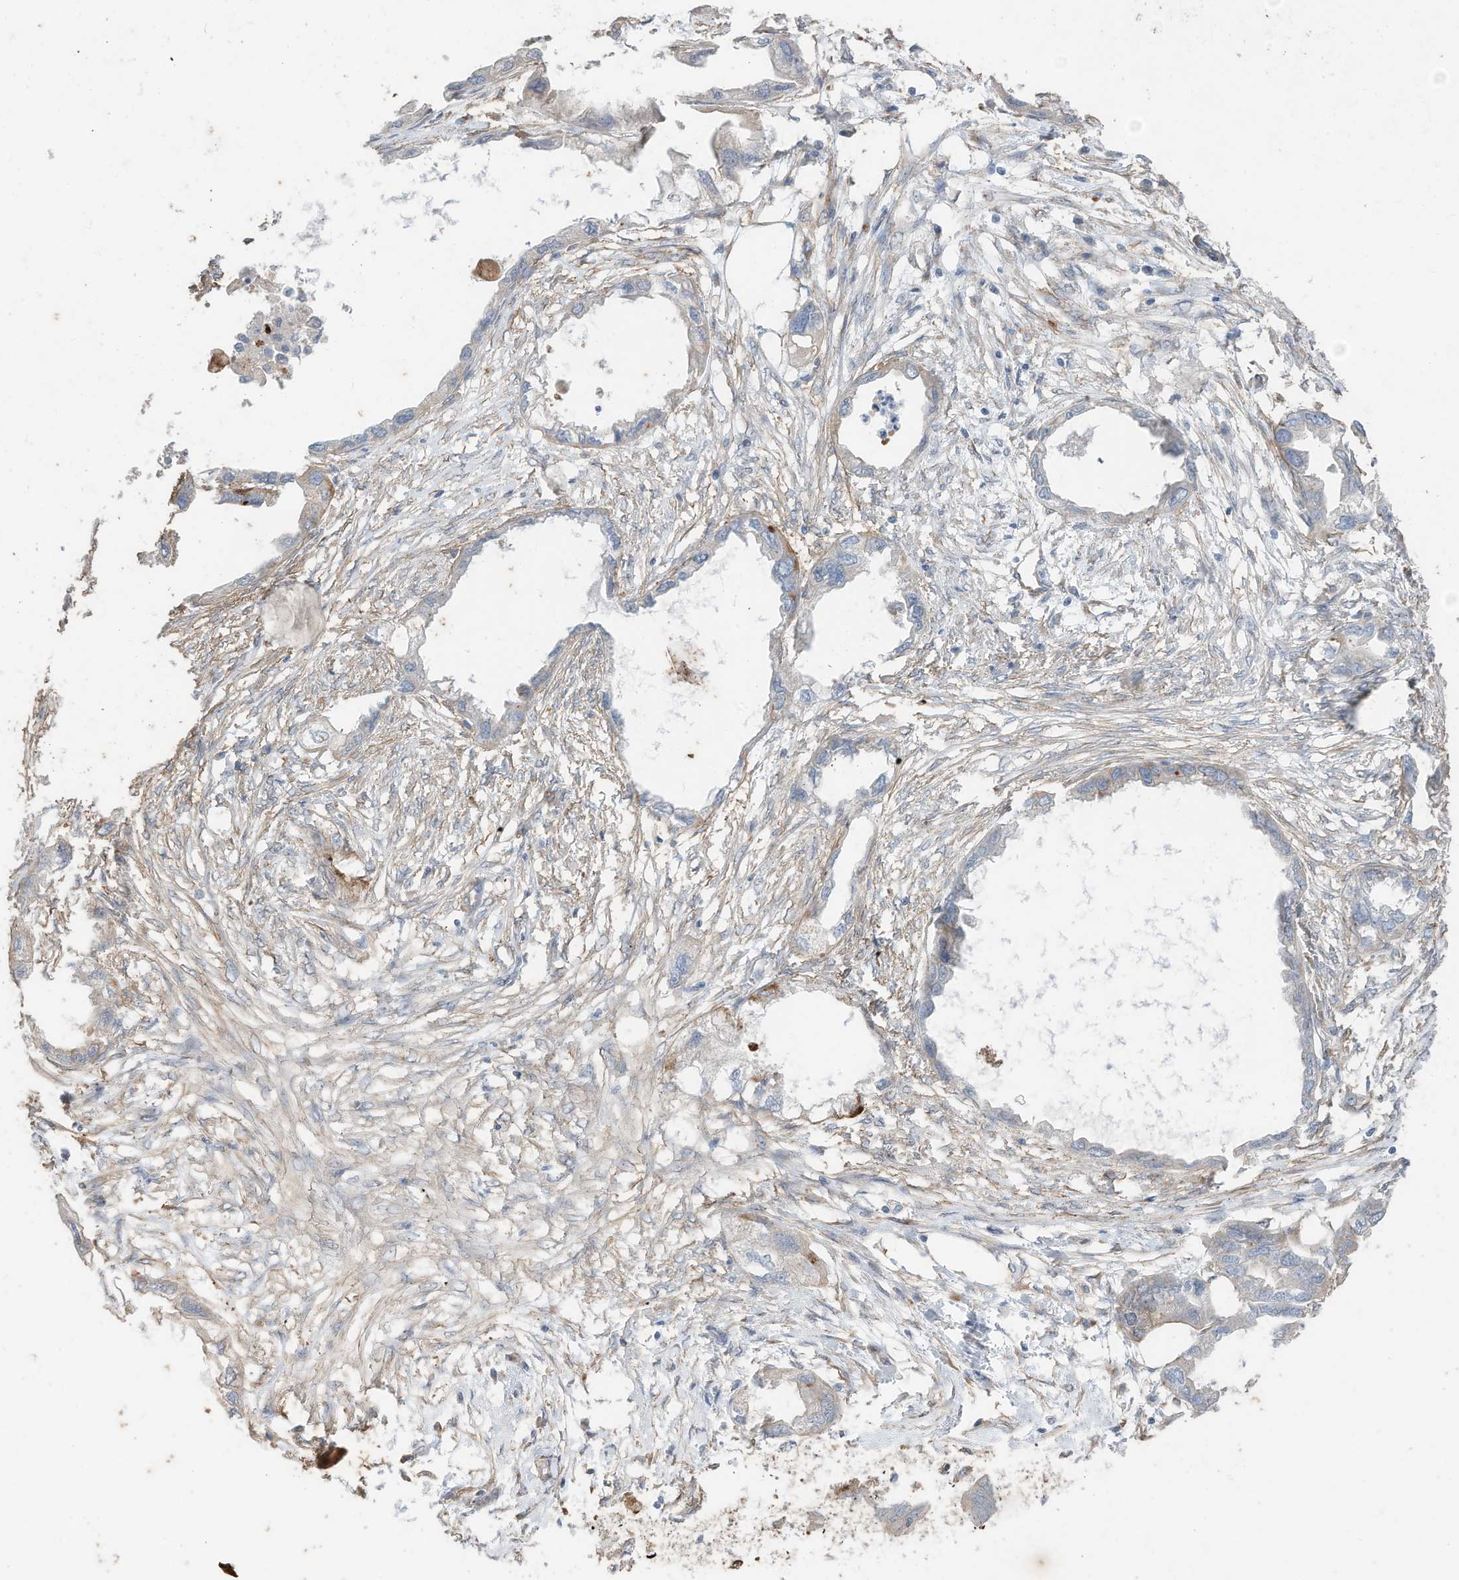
{"staining": {"intensity": "negative", "quantity": "none", "location": "none"}, "tissue": "endometrial cancer", "cell_type": "Tumor cells", "image_type": "cancer", "snomed": [{"axis": "morphology", "description": "Adenocarcinoma, NOS"}, {"axis": "morphology", "description": "Adenocarcinoma, metastatic, NOS"}, {"axis": "topography", "description": "Adipose tissue"}, {"axis": "topography", "description": "Endometrium"}], "caption": "An image of endometrial adenocarcinoma stained for a protein displays no brown staining in tumor cells.", "gene": "SLC17A7", "patient": {"sex": "female", "age": 67}}